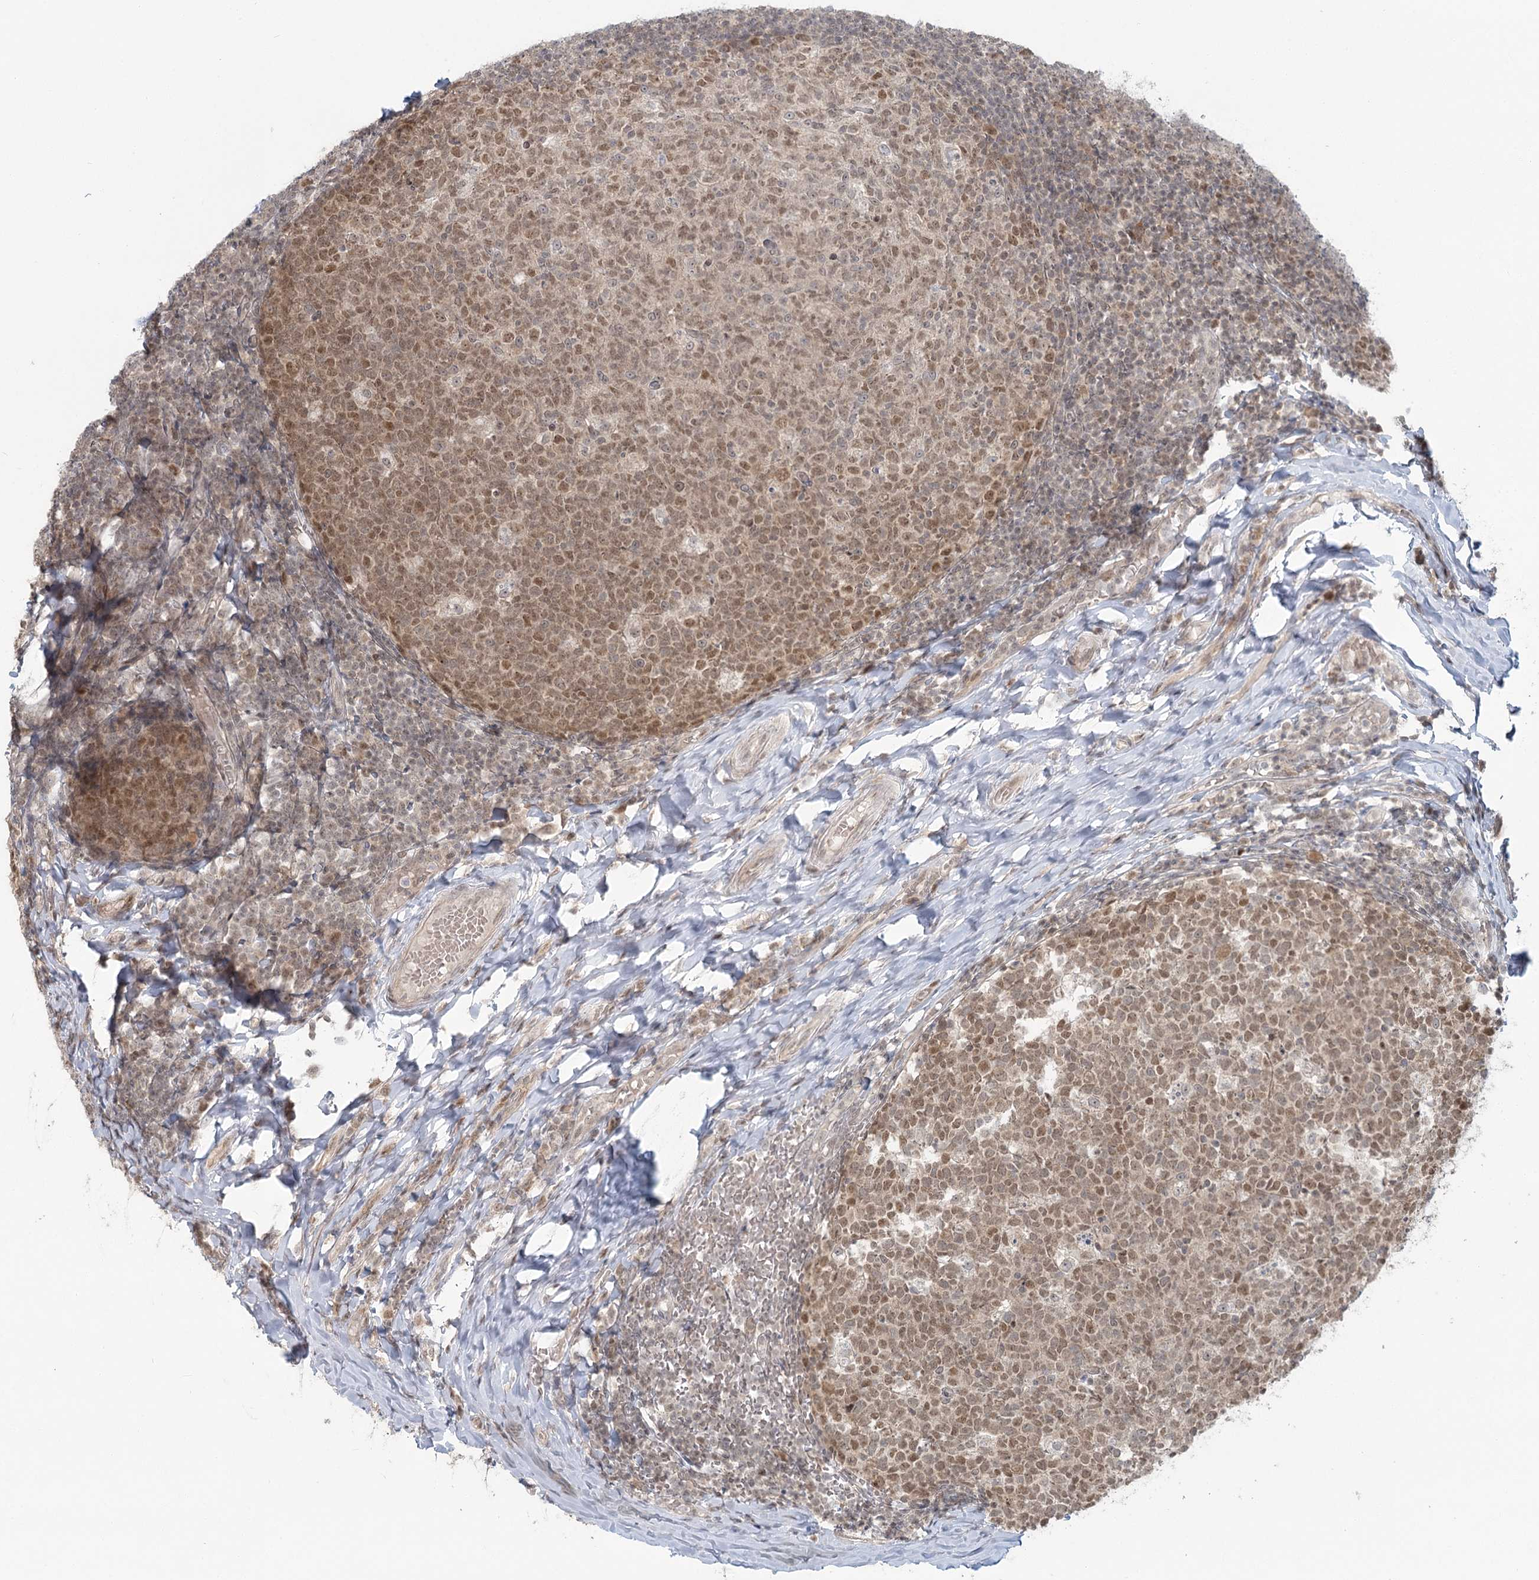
{"staining": {"intensity": "moderate", "quantity": ">75%", "location": "cytoplasmic/membranous,nuclear"}, "tissue": "tonsil", "cell_type": "Germinal center cells", "image_type": "normal", "snomed": [{"axis": "morphology", "description": "Normal tissue, NOS"}, {"axis": "topography", "description": "Tonsil"}], "caption": "DAB immunohistochemical staining of unremarkable tonsil exhibits moderate cytoplasmic/membranous,nuclear protein expression in about >75% of germinal center cells.", "gene": "R3HCC1L", "patient": {"sex": "female", "age": 19}}